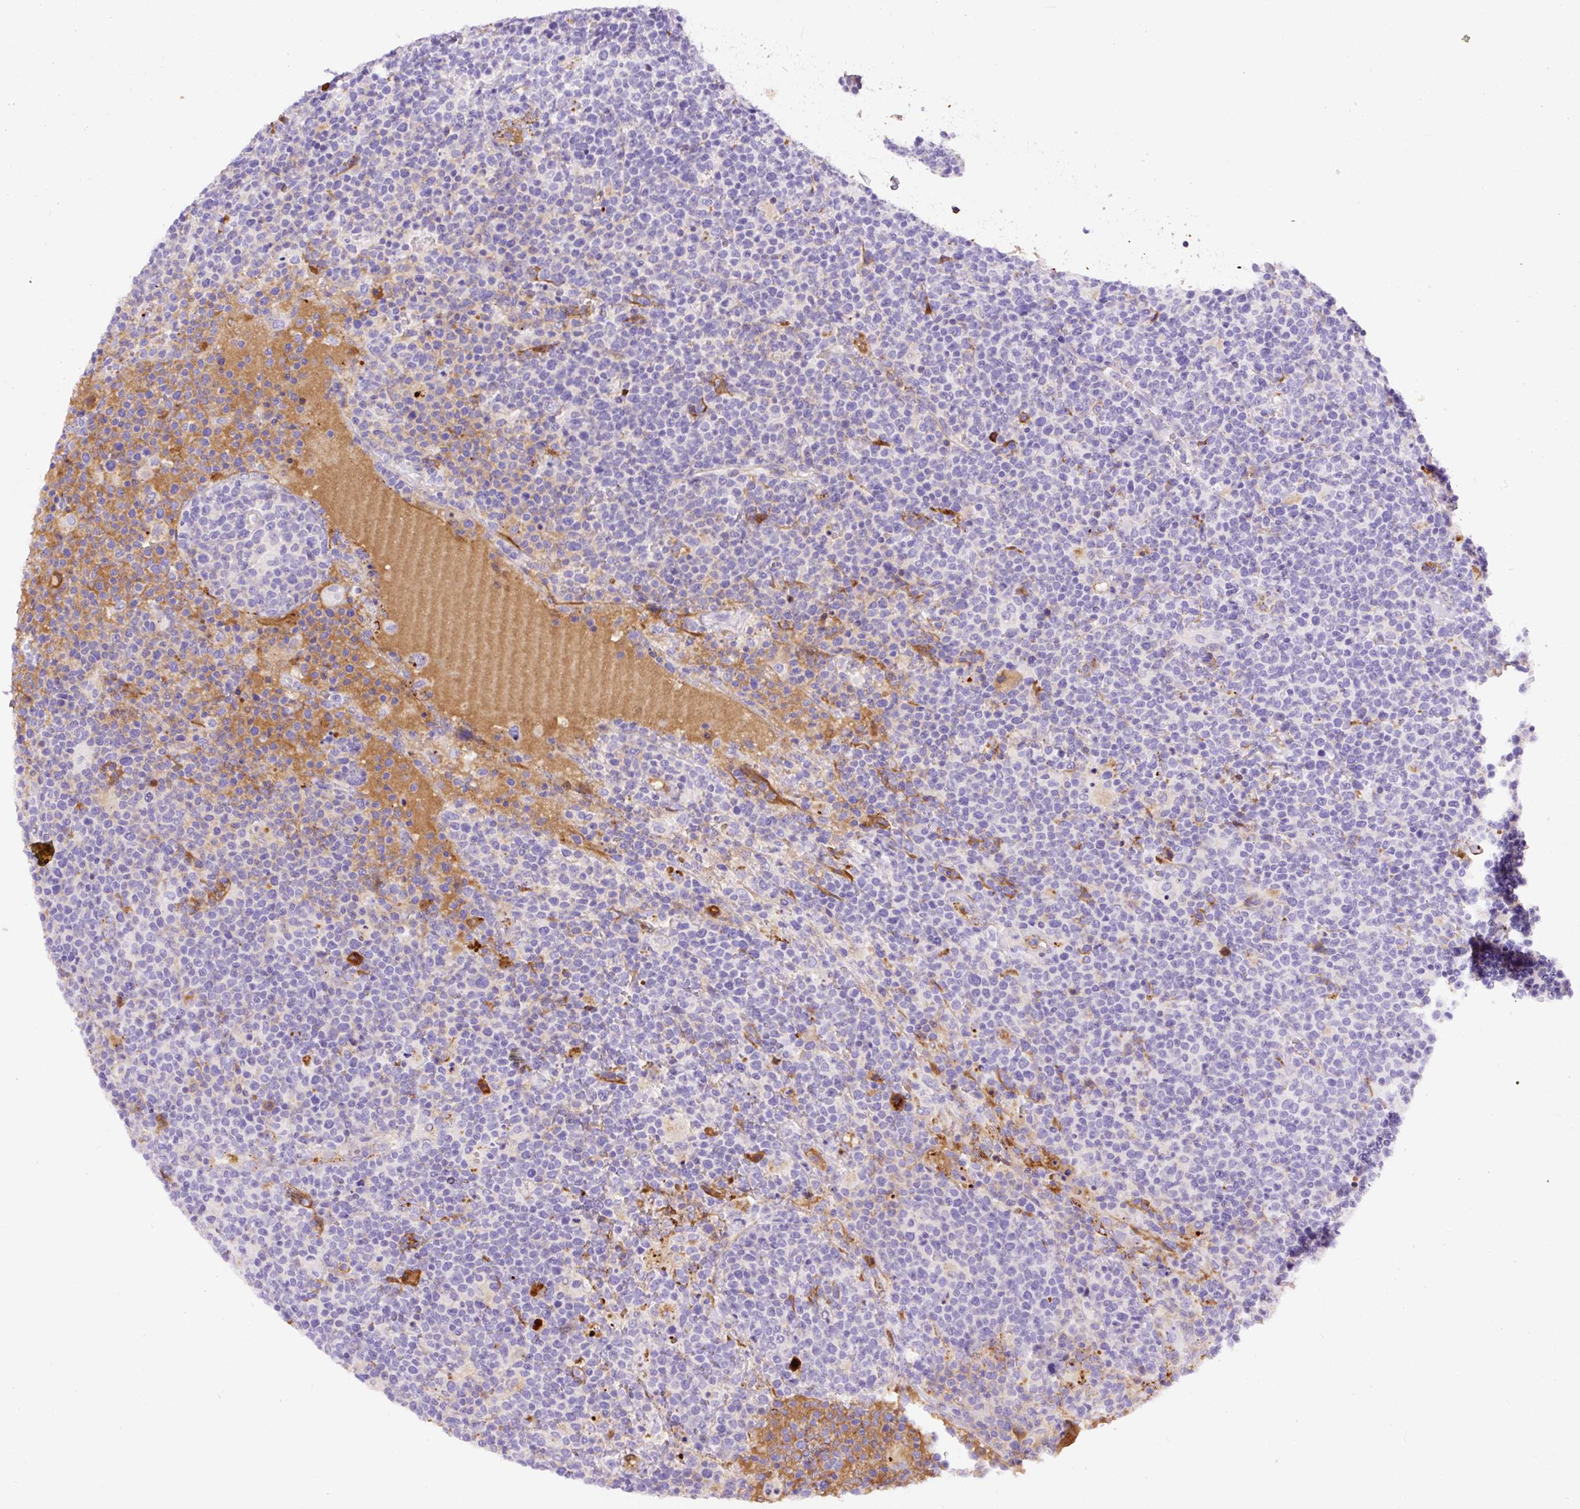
{"staining": {"intensity": "negative", "quantity": "none", "location": "none"}, "tissue": "lymphoma", "cell_type": "Tumor cells", "image_type": "cancer", "snomed": [{"axis": "morphology", "description": "Malignant lymphoma, non-Hodgkin's type, High grade"}, {"axis": "topography", "description": "Lymph node"}], "caption": "Tumor cells are negative for brown protein staining in high-grade malignant lymphoma, non-Hodgkin's type. The staining is performed using DAB brown chromogen with nuclei counter-stained in using hematoxylin.", "gene": "APCS", "patient": {"sex": "male", "age": 61}}